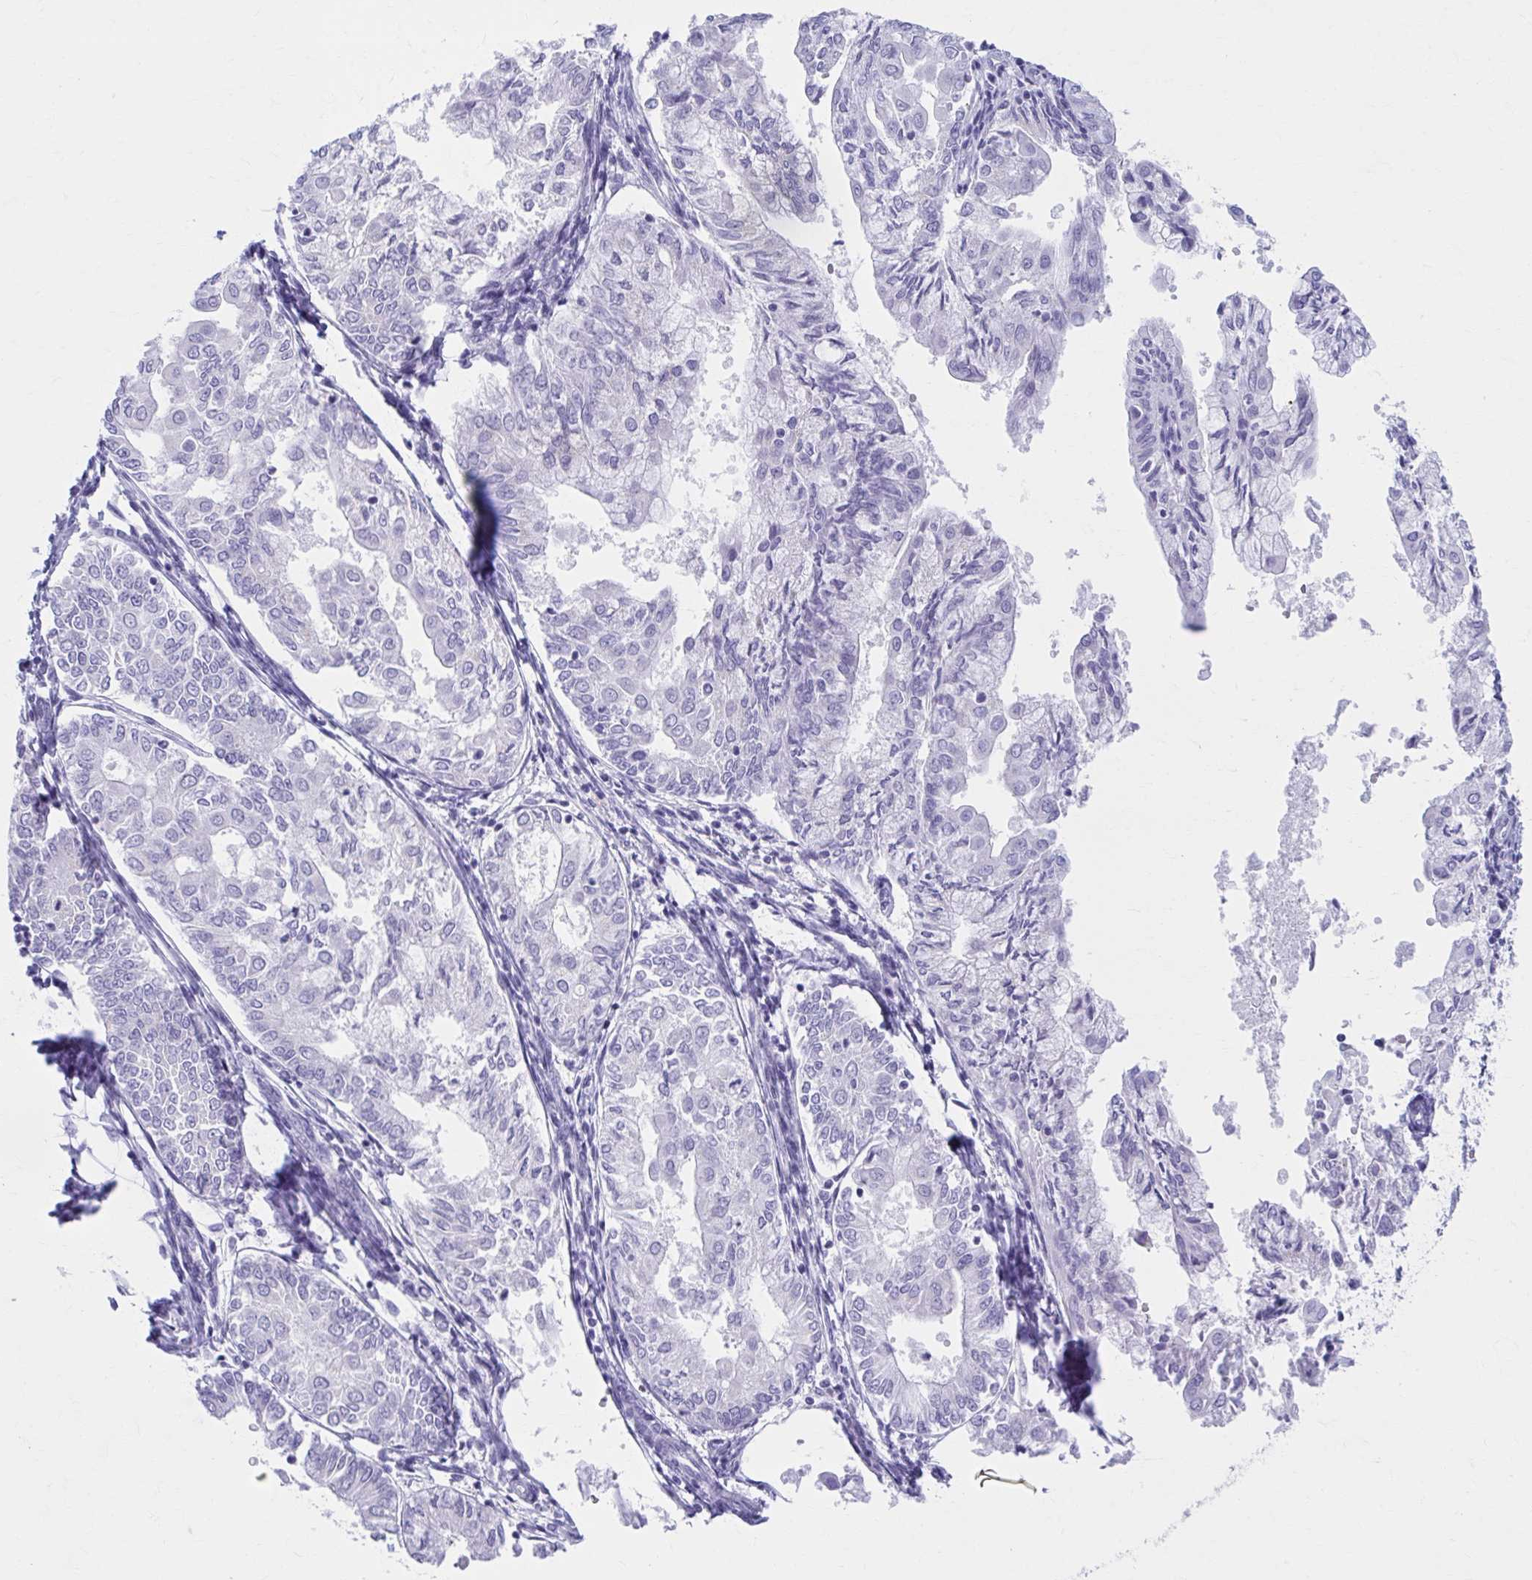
{"staining": {"intensity": "negative", "quantity": "none", "location": "none"}, "tissue": "endometrial cancer", "cell_type": "Tumor cells", "image_type": "cancer", "snomed": [{"axis": "morphology", "description": "Adenocarcinoma, NOS"}, {"axis": "topography", "description": "Endometrium"}], "caption": "Immunohistochemistry (IHC) of adenocarcinoma (endometrial) demonstrates no expression in tumor cells. (DAB immunohistochemistry with hematoxylin counter stain).", "gene": "KCNE2", "patient": {"sex": "female", "age": 68}}